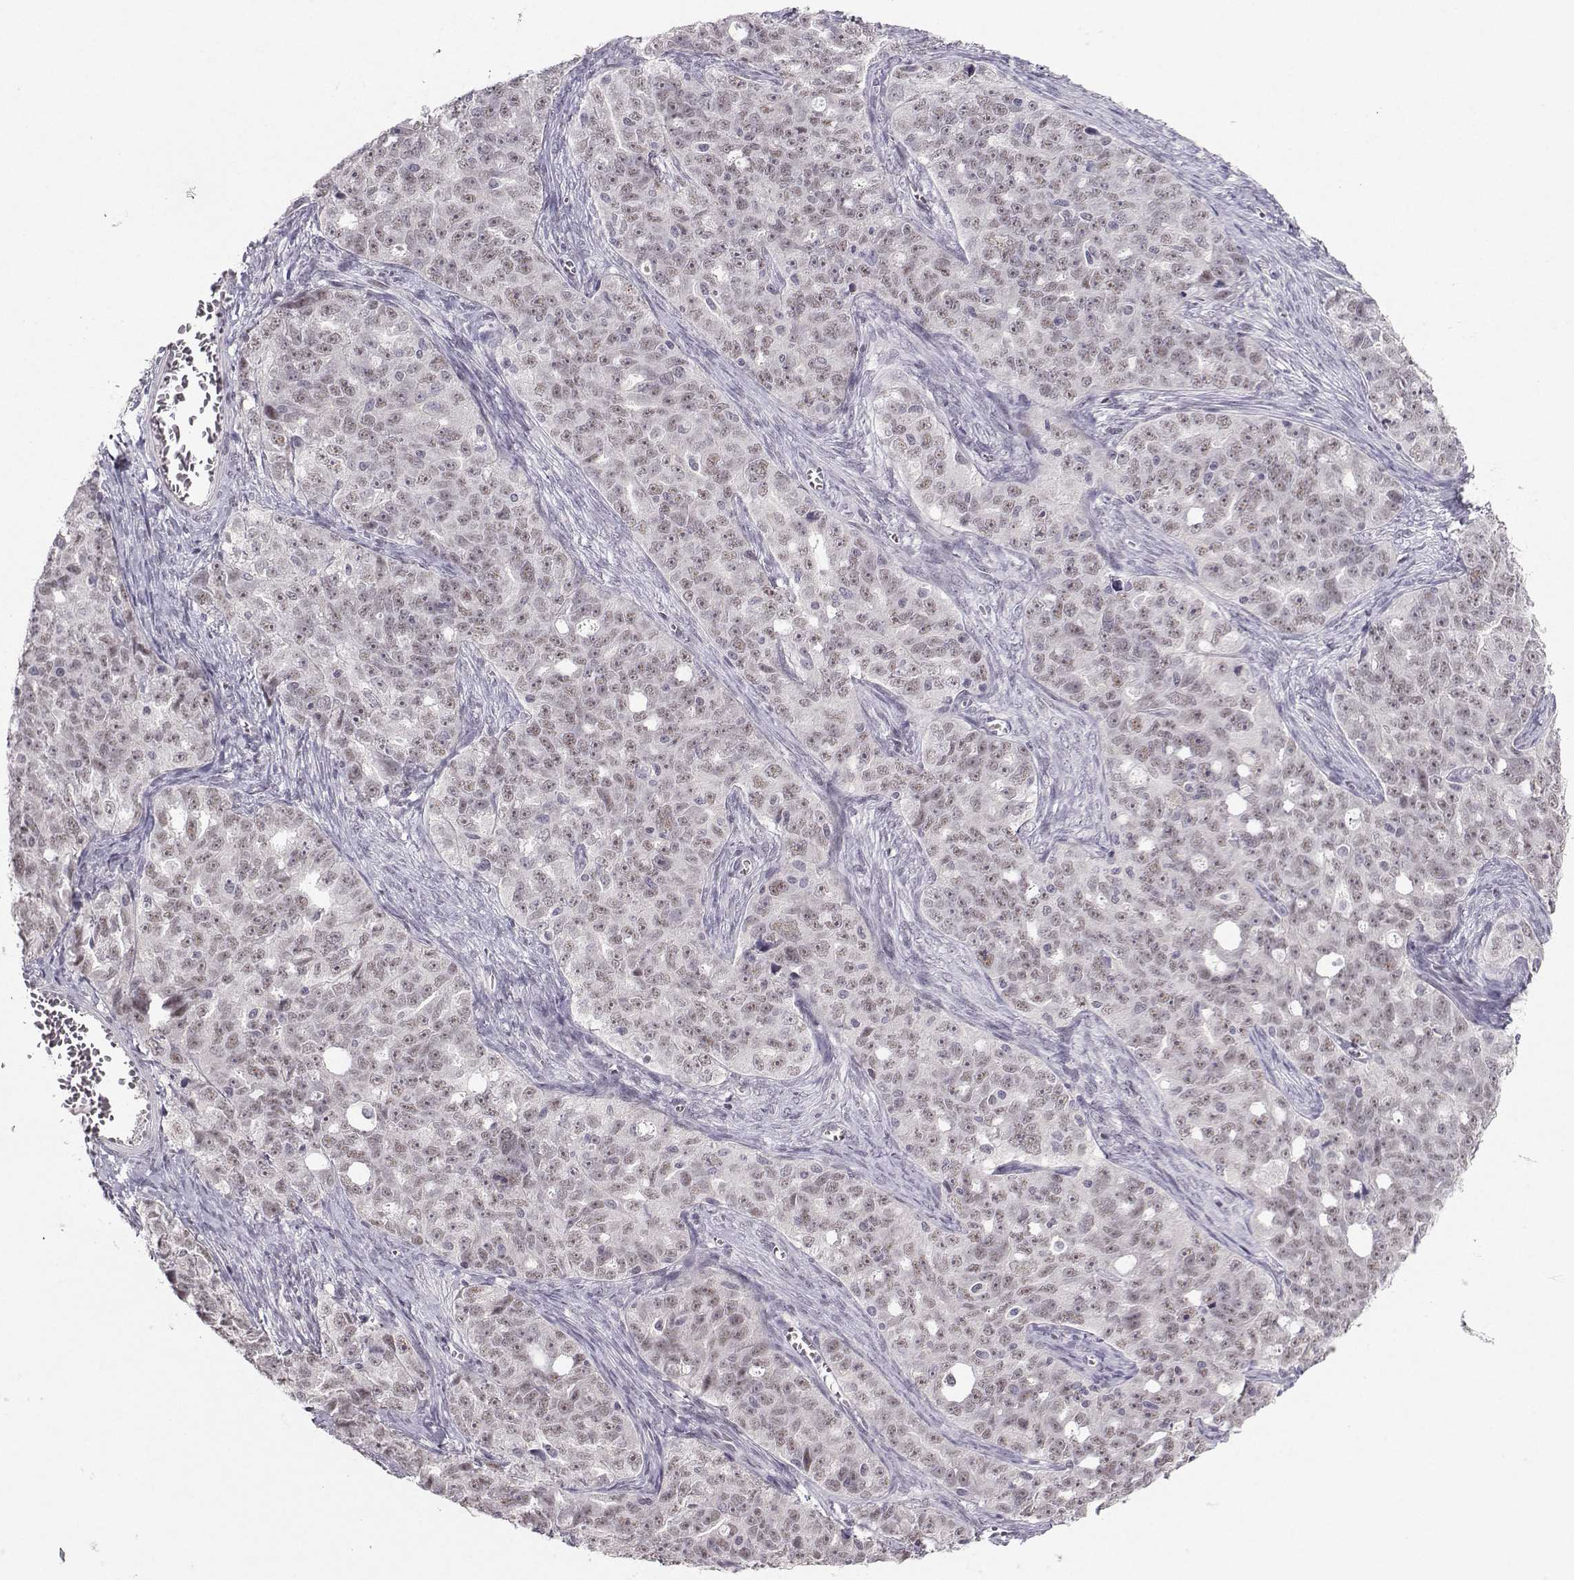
{"staining": {"intensity": "negative", "quantity": "none", "location": "none"}, "tissue": "ovarian cancer", "cell_type": "Tumor cells", "image_type": "cancer", "snomed": [{"axis": "morphology", "description": "Cystadenocarcinoma, serous, NOS"}, {"axis": "topography", "description": "Ovary"}], "caption": "A high-resolution image shows IHC staining of ovarian serous cystadenocarcinoma, which displays no significant positivity in tumor cells.", "gene": "LIN28A", "patient": {"sex": "female", "age": 51}}